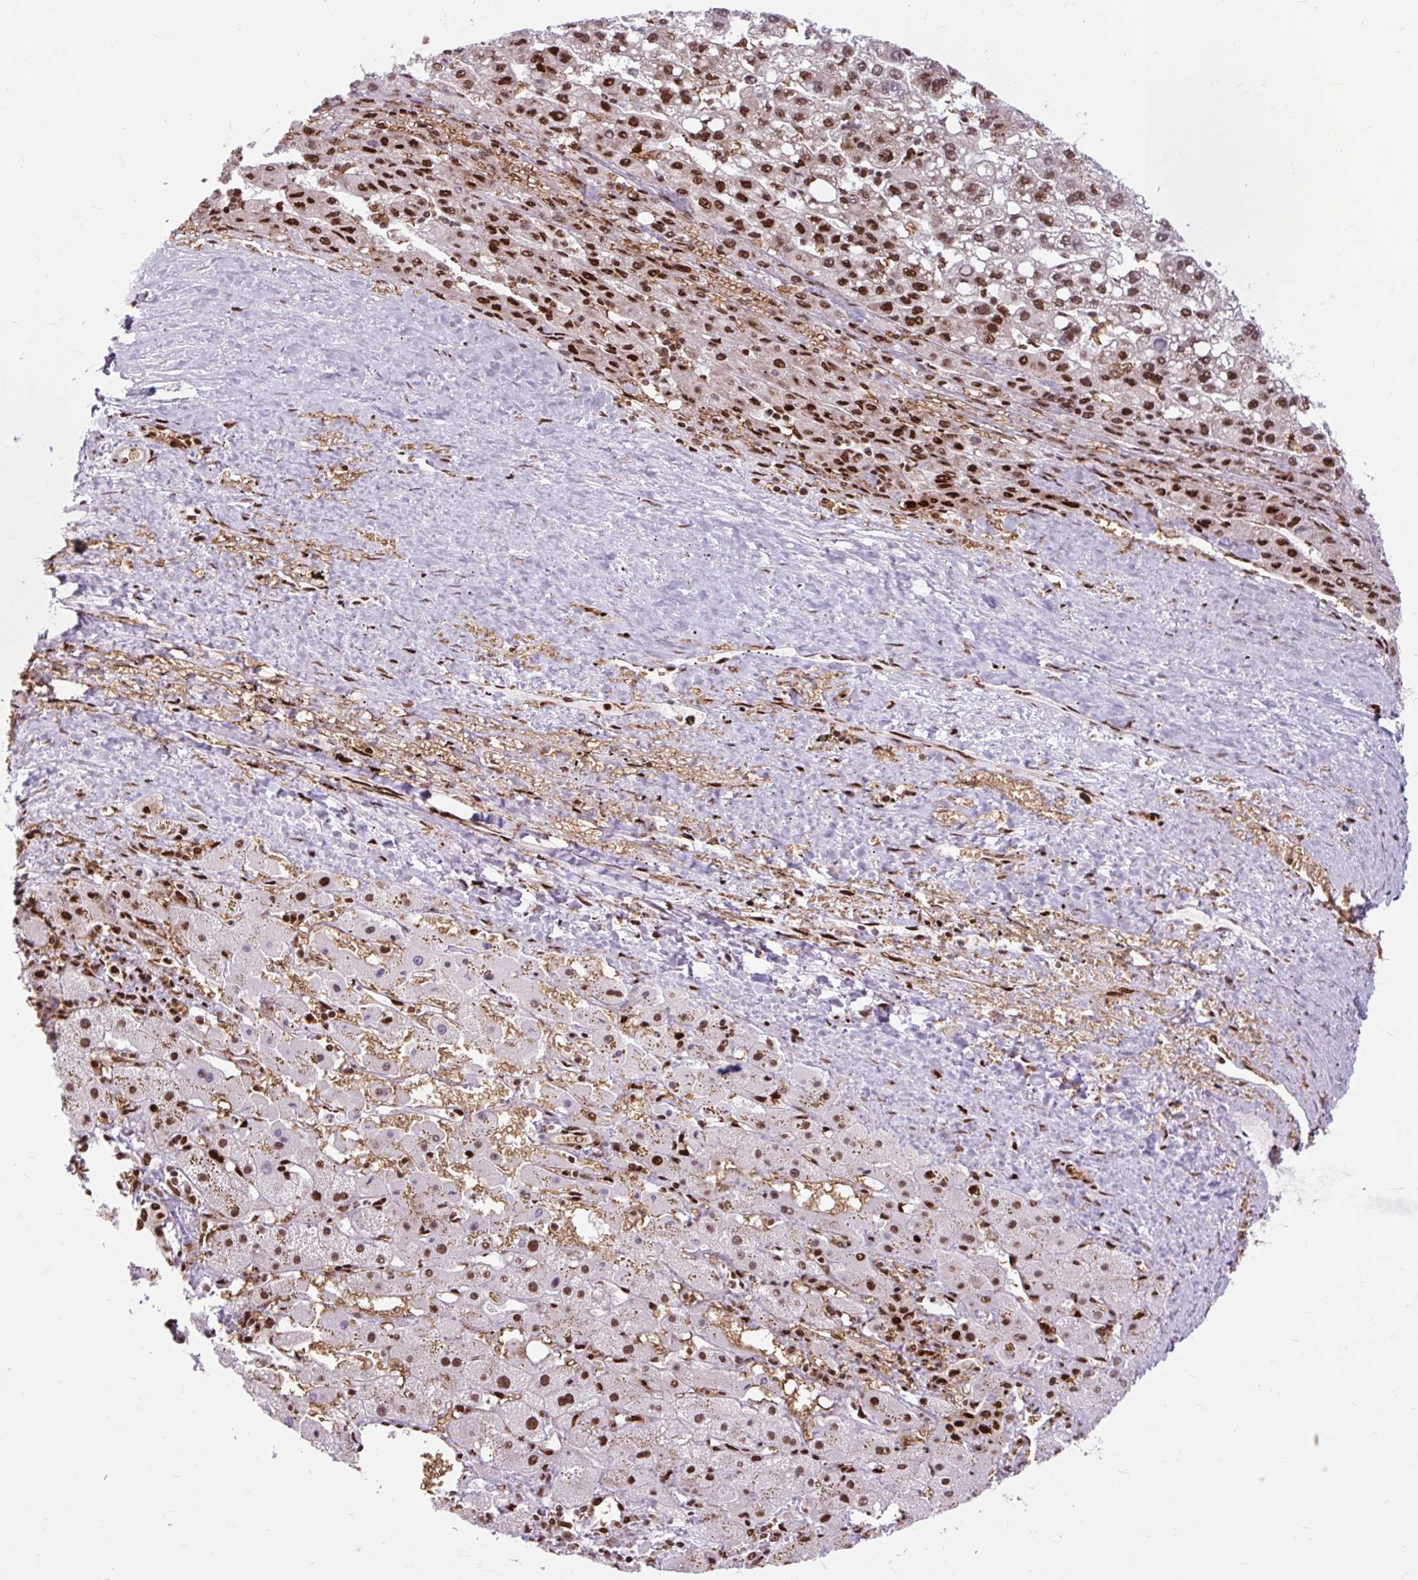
{"staining": {"intensity": "moderate", "quantity": ">75%", "location": "nuclear"}, "tissue": "liver cancer", "cell_type": "Tumor cells", "image_type": "cancer", "snomed": [{"axis": "morphology", "description": "Carcinoma, Hepatocellular, NOS"}, {"axis": "topography", "description": "Liver"}], "caption": "Protein staining displays moderate nuclear positivity in about >75% of tumor cells in hepatocellular carcinoma (liver).", "gene": "FUS", "patient": {"sex": "female", "age": 82}}